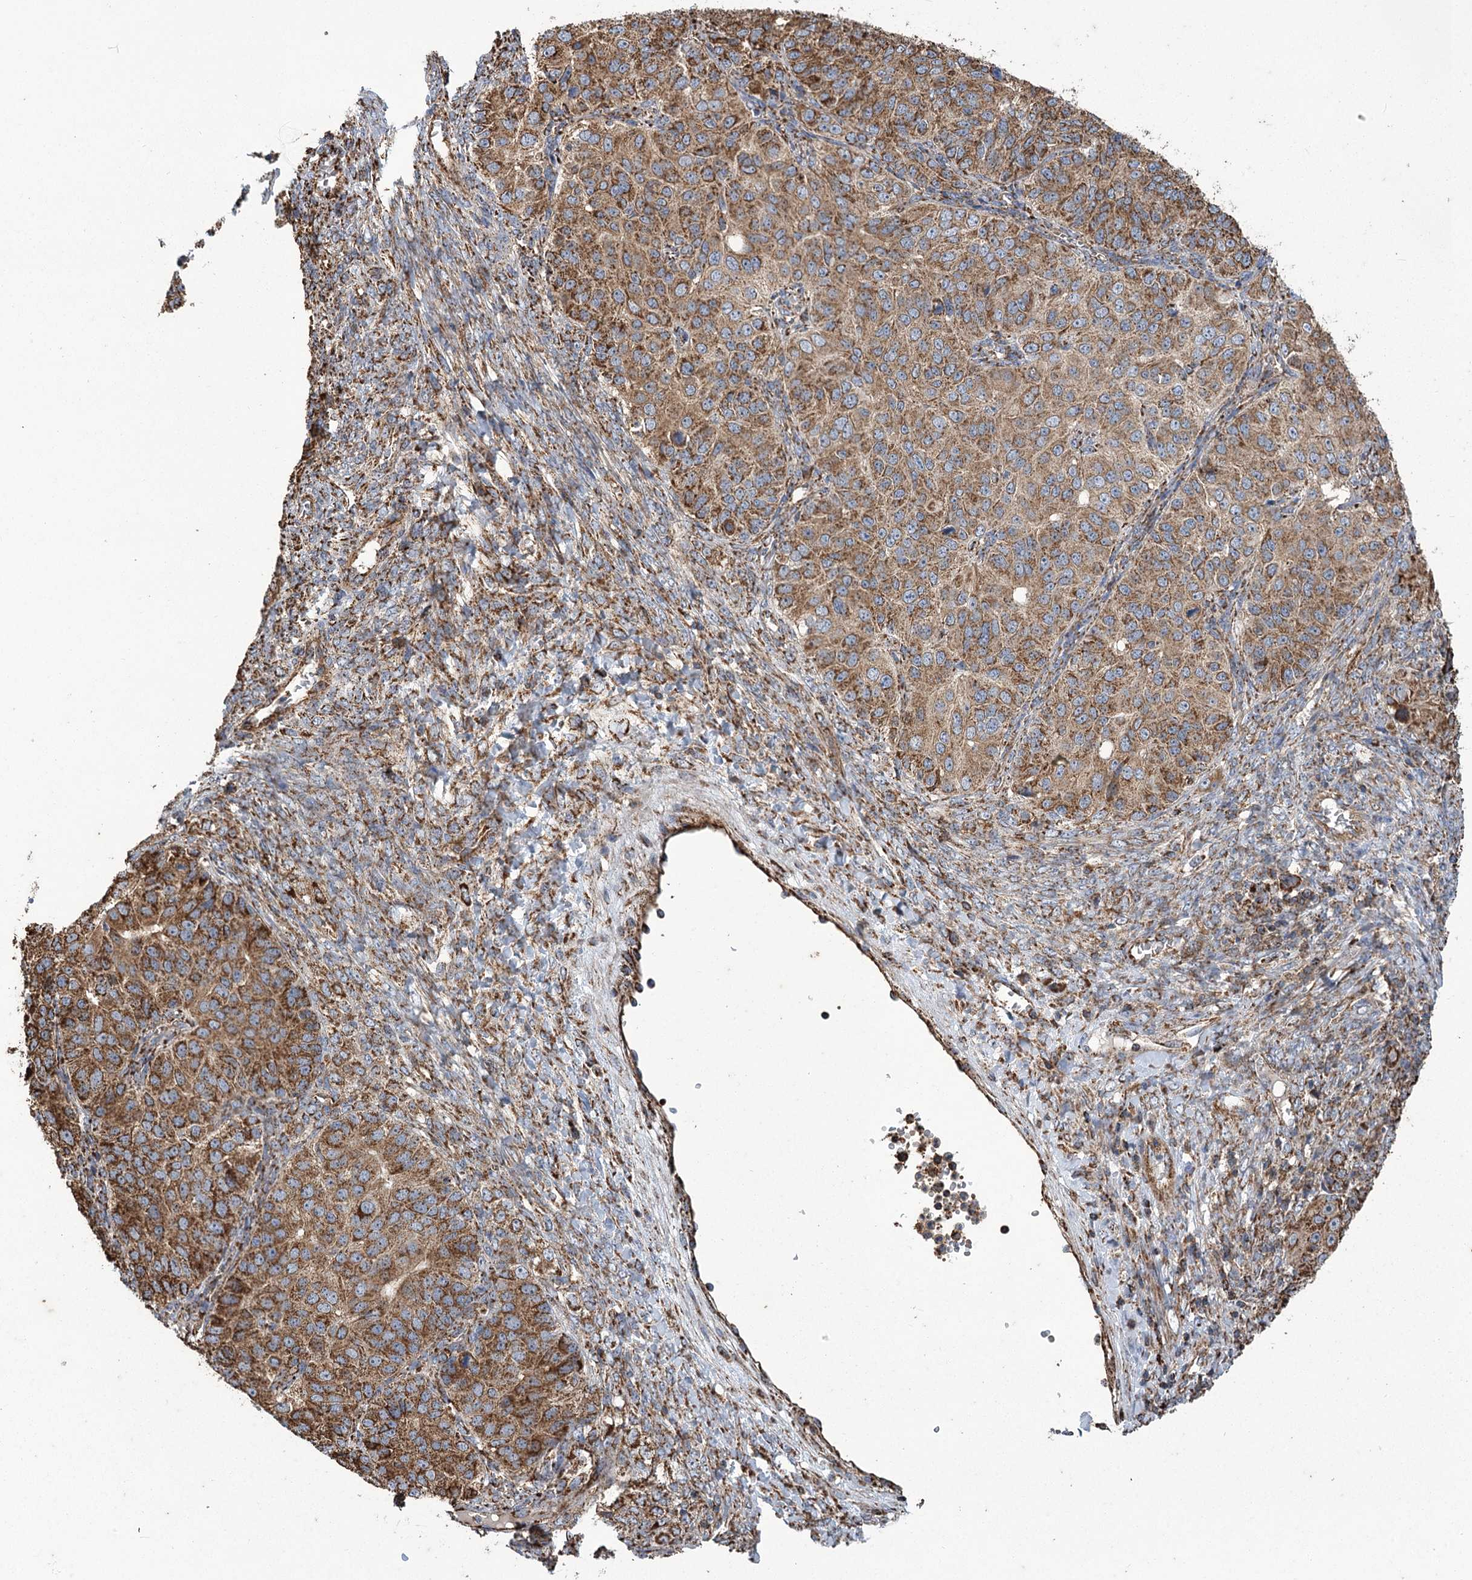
{"staining": {"intensity": "strong", "quantity": ">75%", "location": "cytoplasmic/membranous"}, "tissue": "ovarian cancer", "cell_type": "Tumor cells", "image_type": "cancer", "snomed": [{"axis": "morphology", "description": "Carcinoma, endometroid"}, {"axis": "topography", "description": "Ovary"}], "caption": "Protein analysis of ovarian cancer (endometroid carcinoma) tissue shows strong cytoplasmic/membranous expression in about >75% of tumor cells.", "gene": "CARD19", "patient": {"sex": "female", "age": 51}}